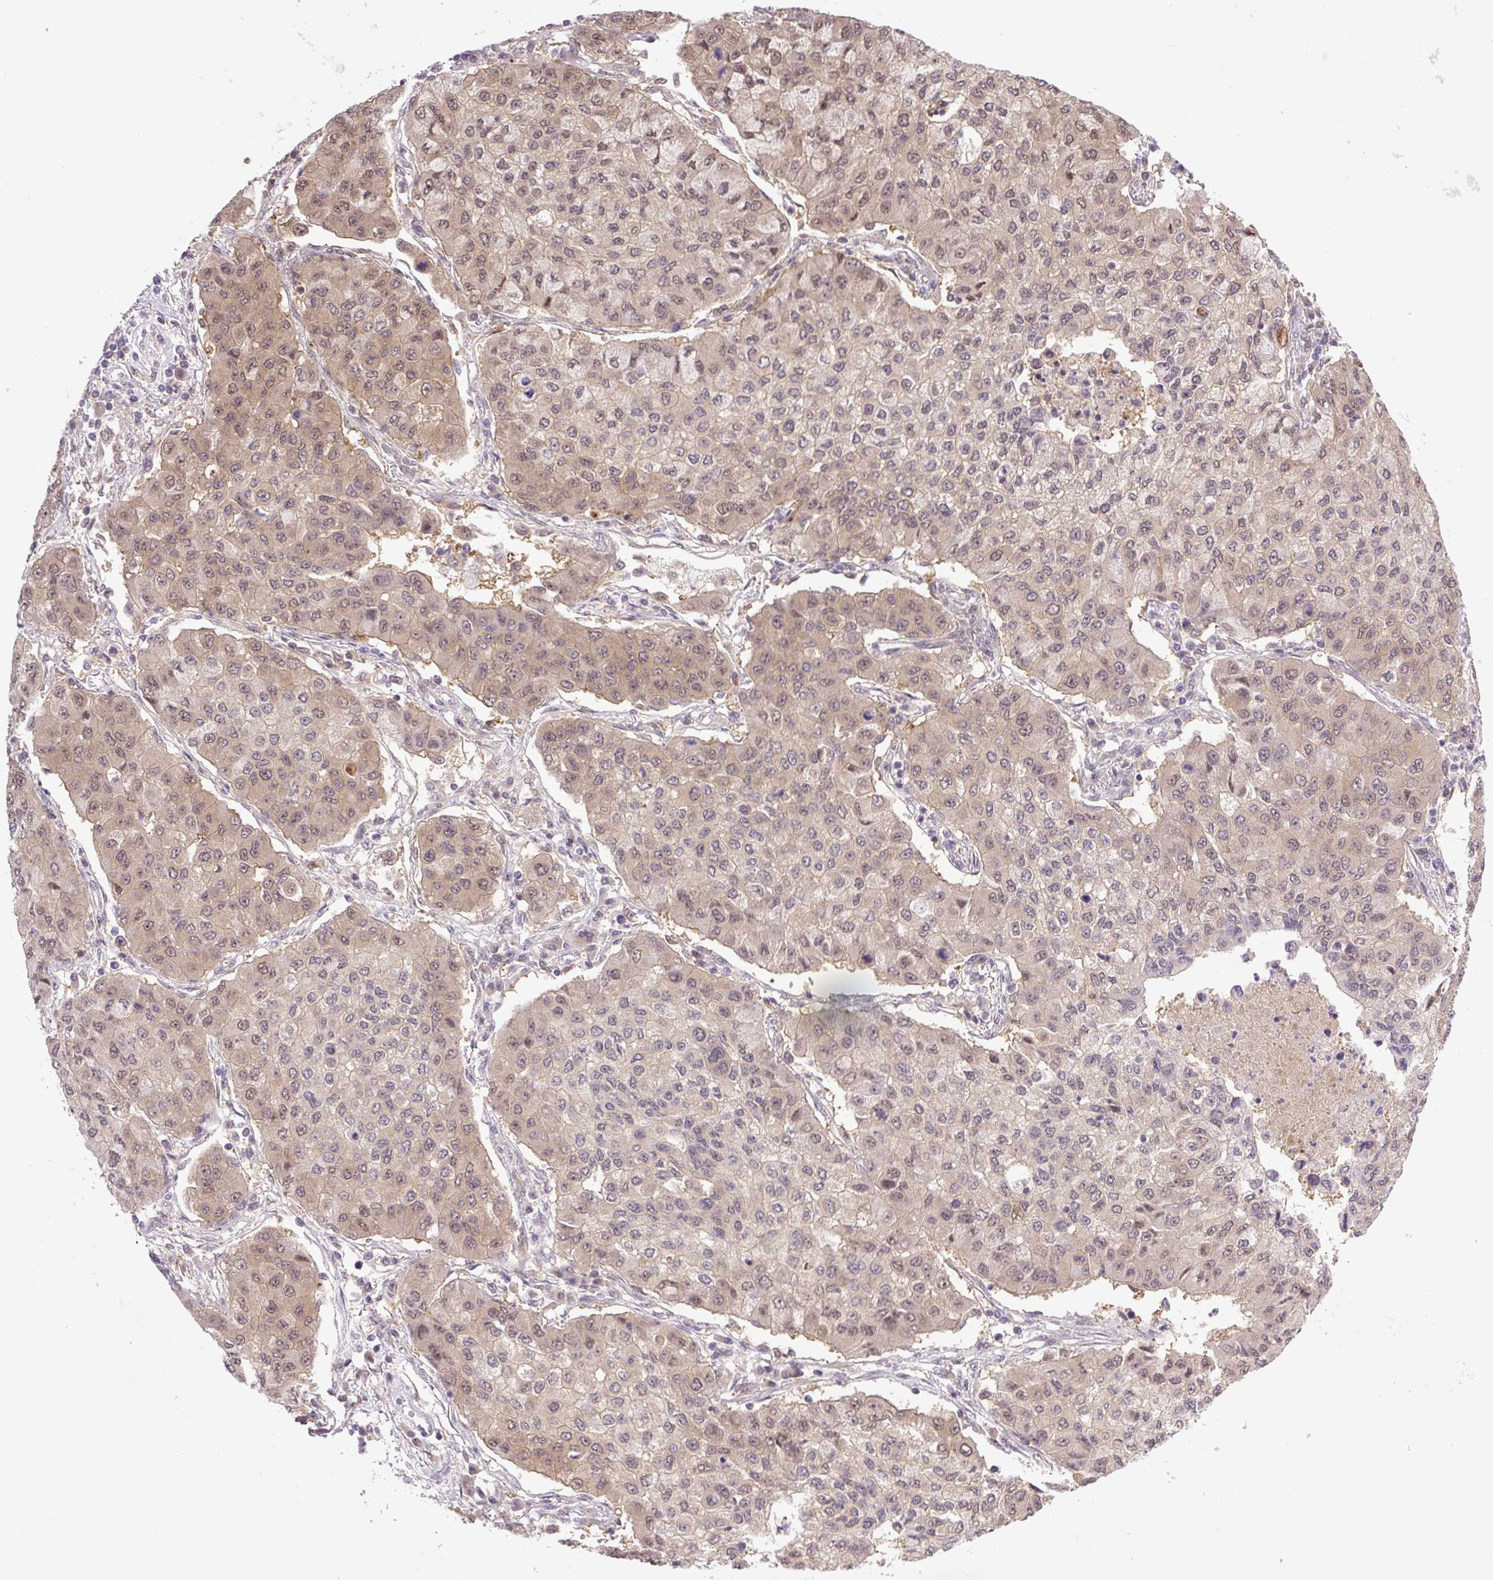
{"staining": {"intensity": "weak", "quantity": "25%-75%", "location": "cytoplasmic/membranous,nuclear"}, "tissue": "lung cancer", "cell_type": "Tumor cells", "image_type": "cancer", "snomed": [{"axis": "morphology", "description": "Squamous cell carcinoma, NOS"}, {"axis": "topography", "description": "Lung"}], "caption": "Squamous cell carcinoma (lung) stained with DAB (3,3'-diaminobenzidine) IHC exhibits low levels of weak cytoplasmic/membranous and nuclear expression in about 25%-75% of tumor cells. (DAB (3,3'-diaminobenzidine) IHC, brown staining for protein, blue staining for nuclei).", "gene": "SGTA", "patient": {"sex": "male", "age": 74}}